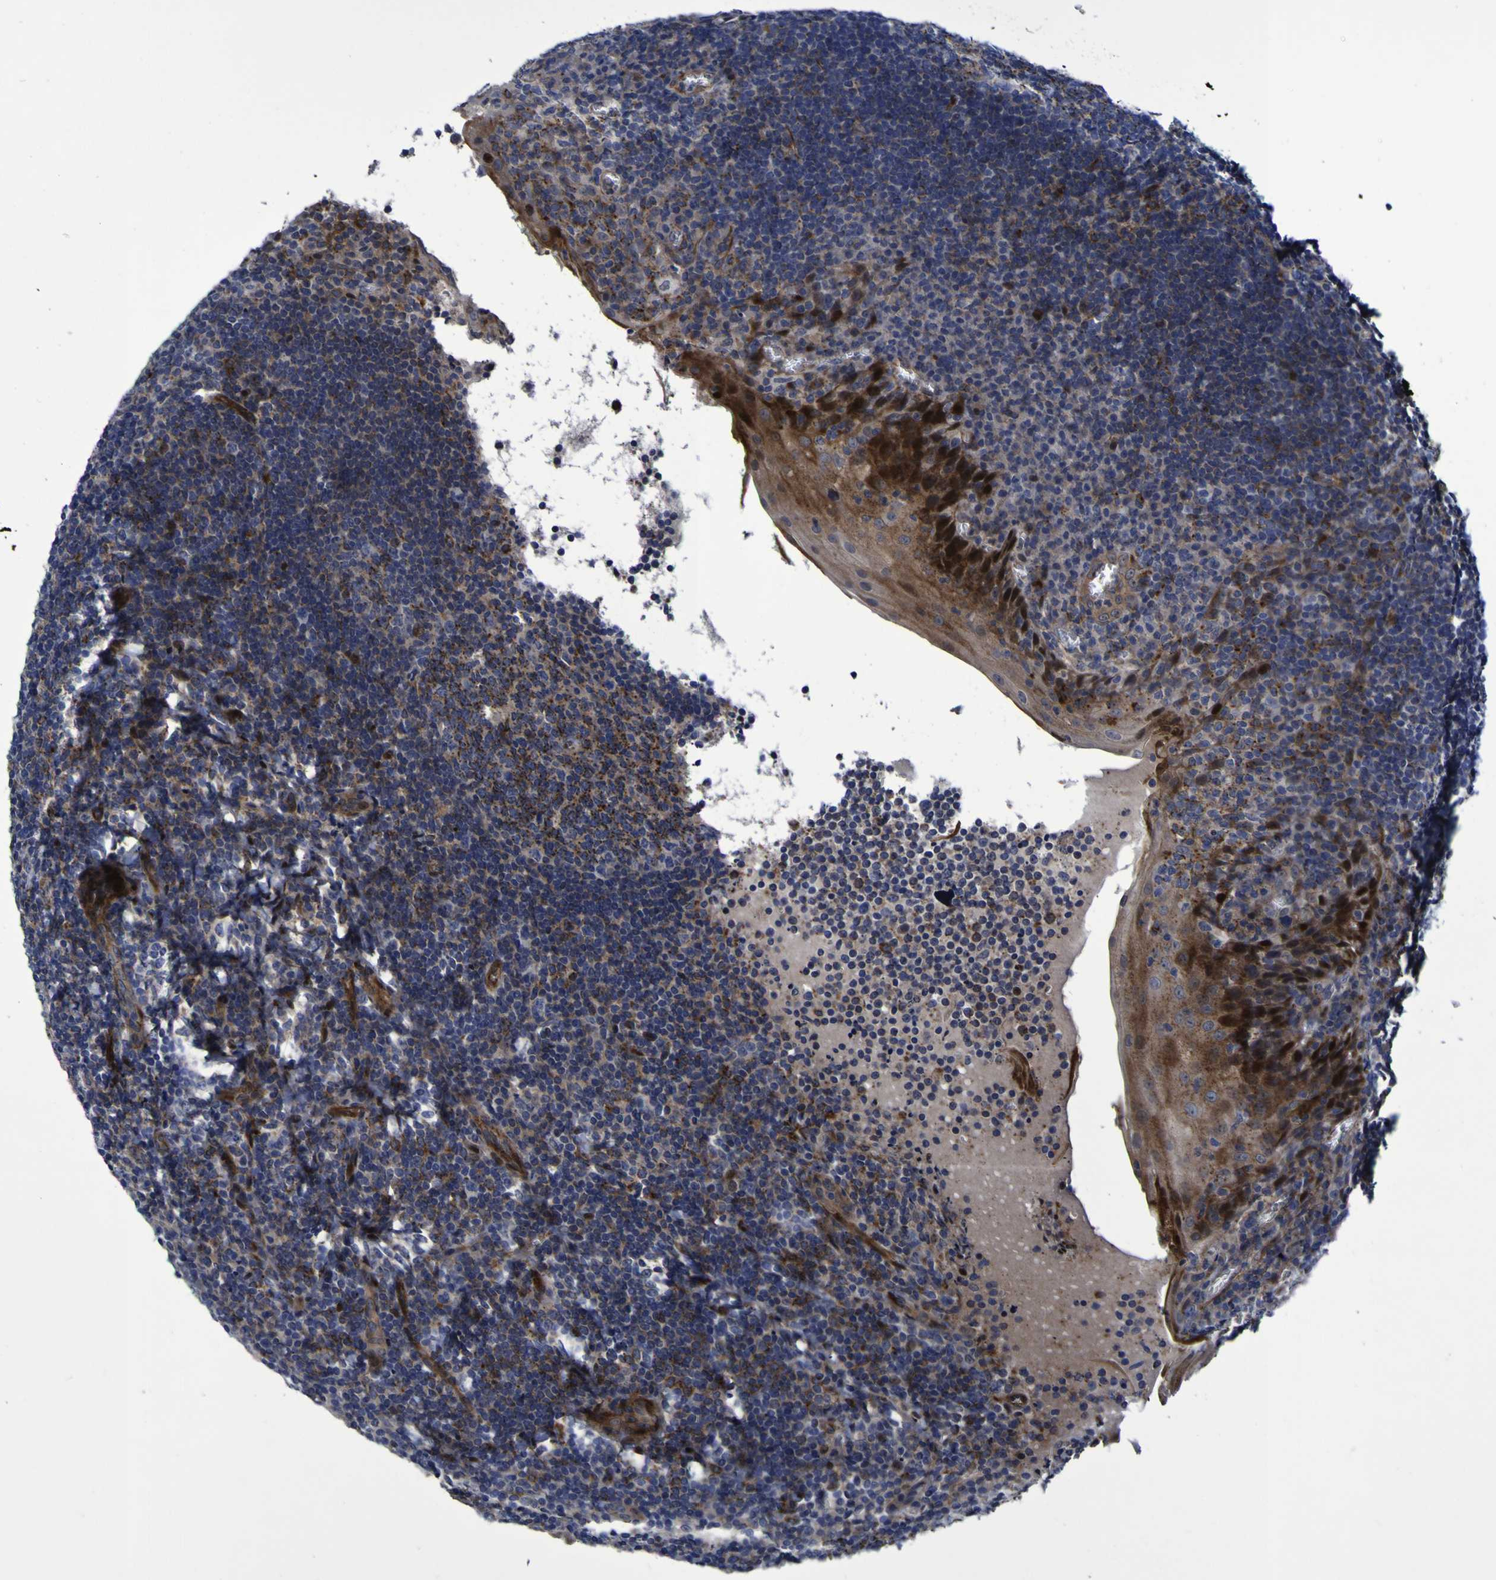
{"staining": {"intensity": "strong", "quantity": "25%-75%", "location": "cytoplasmic/membranous"}, "tissue": "tonsil", "cell_type": "Germinal center cells", "image_type": "normal", "snomed": [{"axis": "morphology", "description": "Normal tissue, NOS"}, {"axis": "topography", "description": "Tonsil"}], "caption": "Tonsil stained with immunohistochemistry (IHC) exhibits strong cytoplasmic/membranous staining in approximately 25%-75% of germinal center cells.", "gene": "MGLL", "patient": {"sex": "male", "age": 37}}